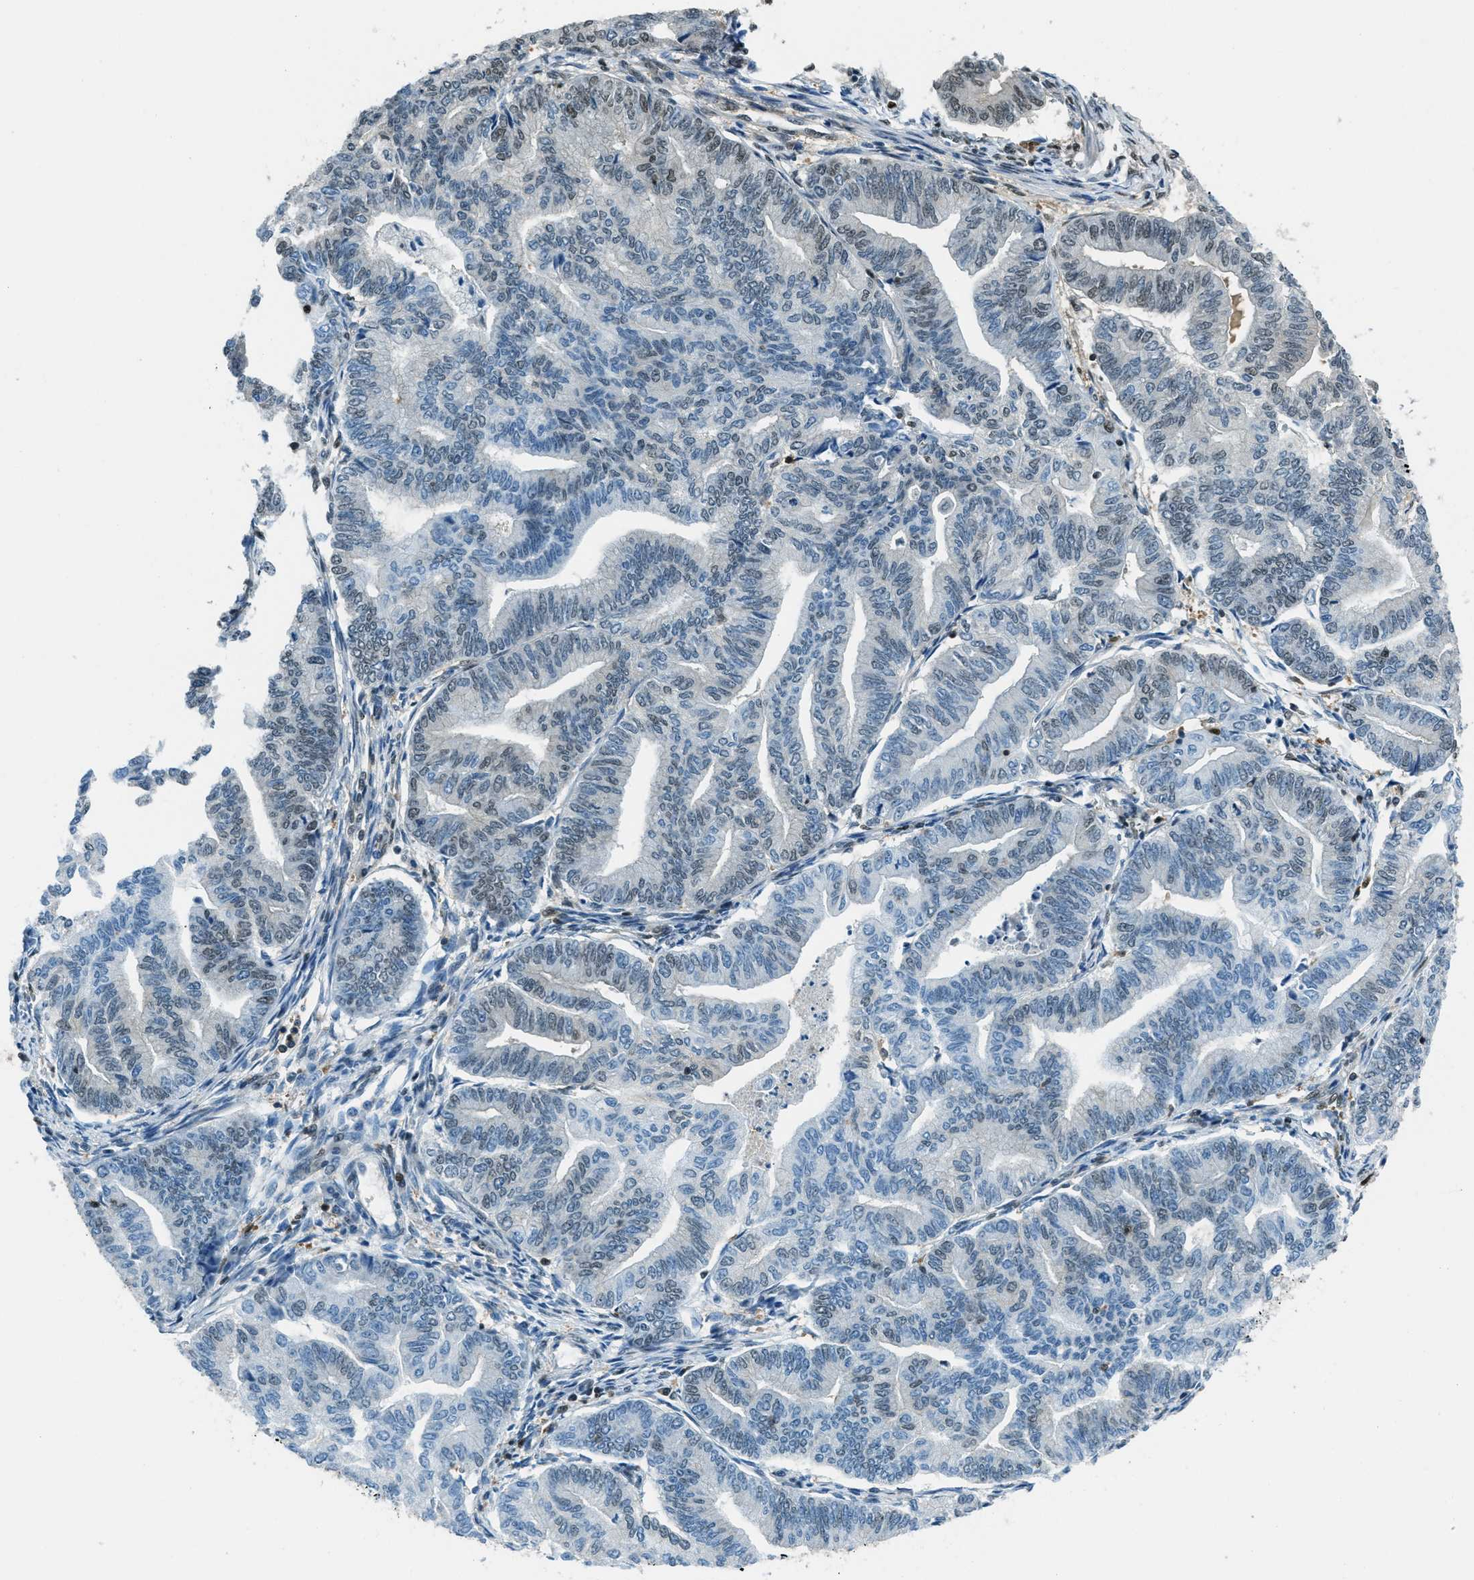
{"staining": {"intensity": "moderate", "quantity": "<25%", "location": "nuclear"}, "tissue": "endometrial cancer", "cell_type": "Tumor cells", "image_type": "cancer", "snomed": [{"axis": "morphology", "description": "Adenocarcinoma, NOS"}, {"axis": "topography", "description": "Endometrium"}], "caption": "Endometrial adenocarcinoma stained with a protein marker reveals moderate staining in tumor cells.", "gene": "OGFR", "patient": {"sex": "female", "age": 79}}